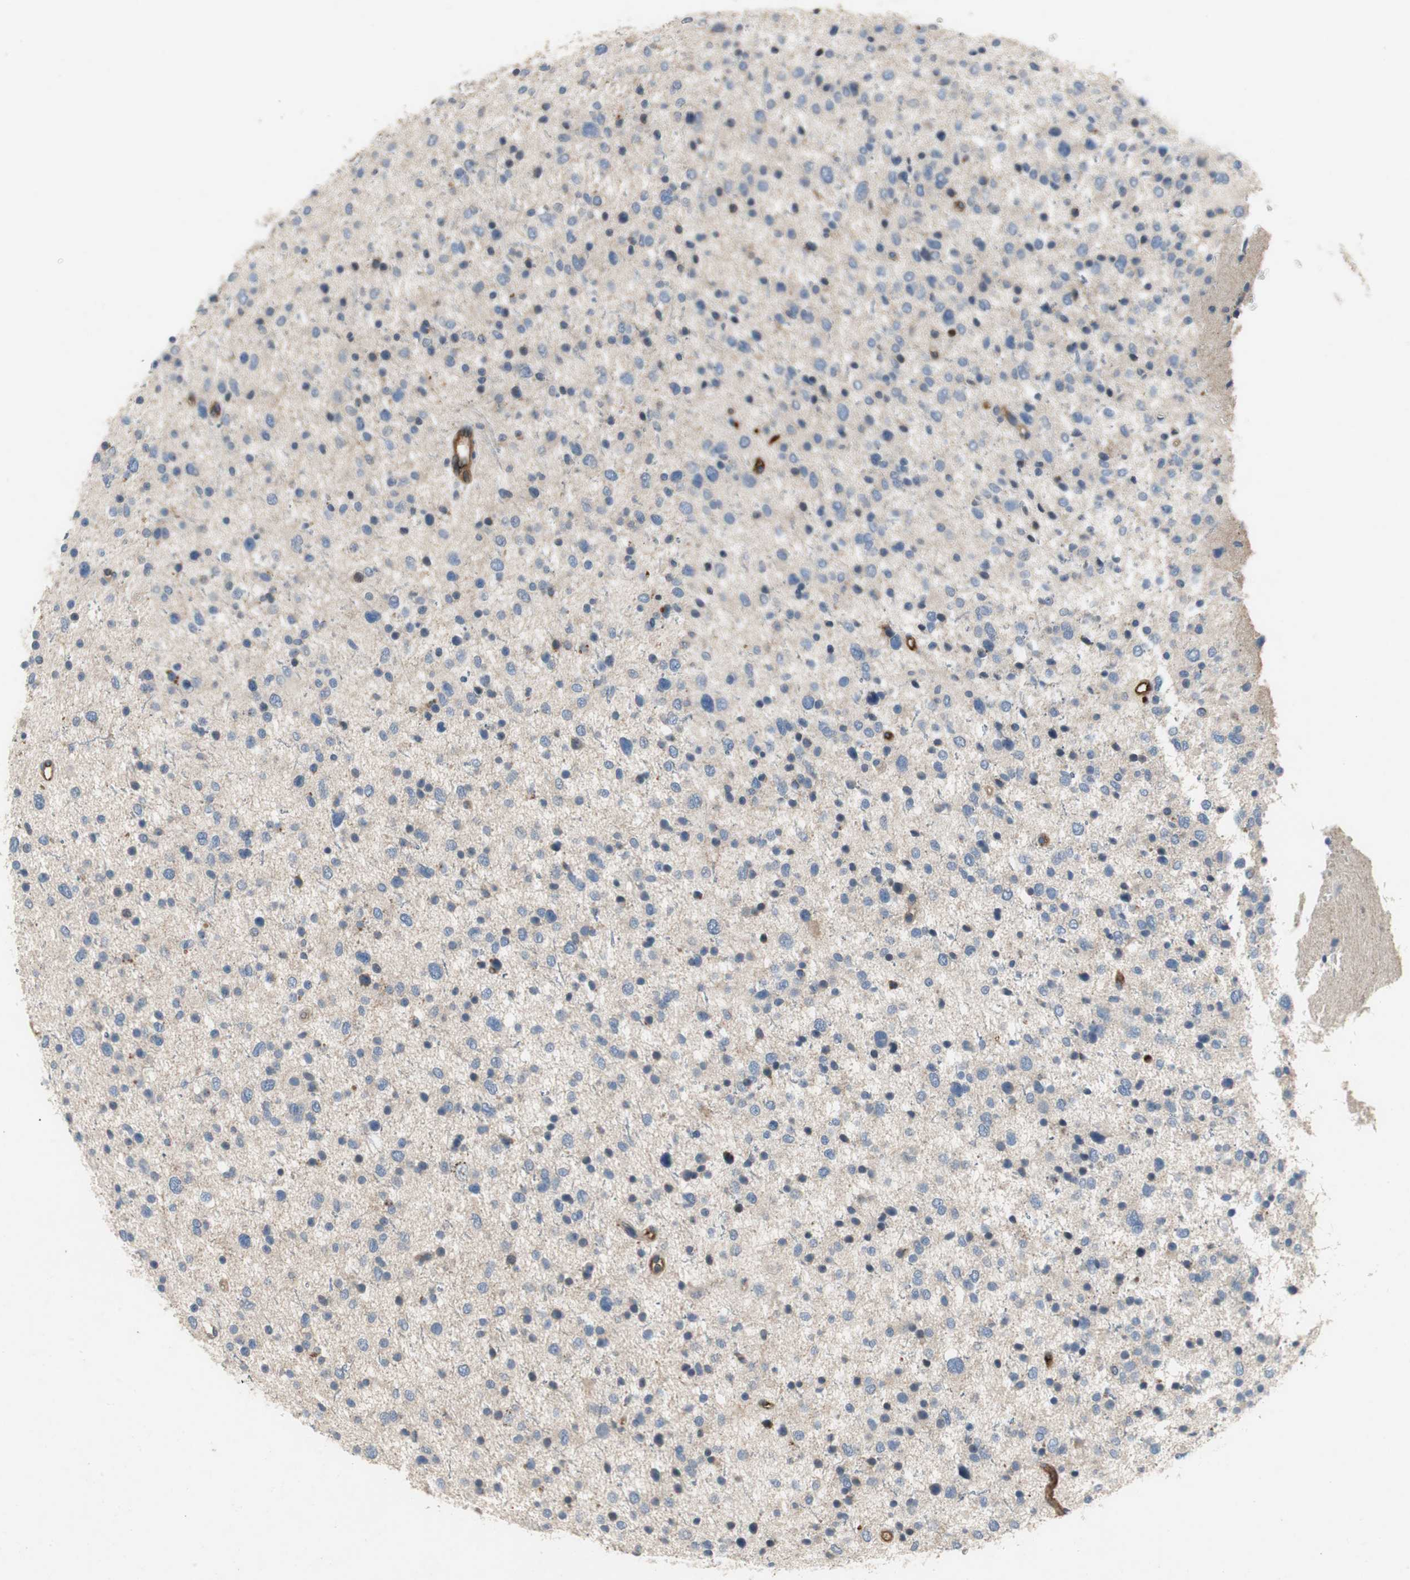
{"staining": {"intensity": "negative", "quantity": "none", "location": "none"}, "tissue": "glioma", "cell_type": "Tumor cells", "image_type": "cancer", "snomed": [{"axis": "morphology", "description": "Glioma, malignant, Low grade"}, {"axis": "topography", "description": "Brain"}], "caption": "A photomicrograph of human glioma is negative for staining in tumor cells.", "gene": "ALPL", "patient": {"sex": "female", "age": 37}}